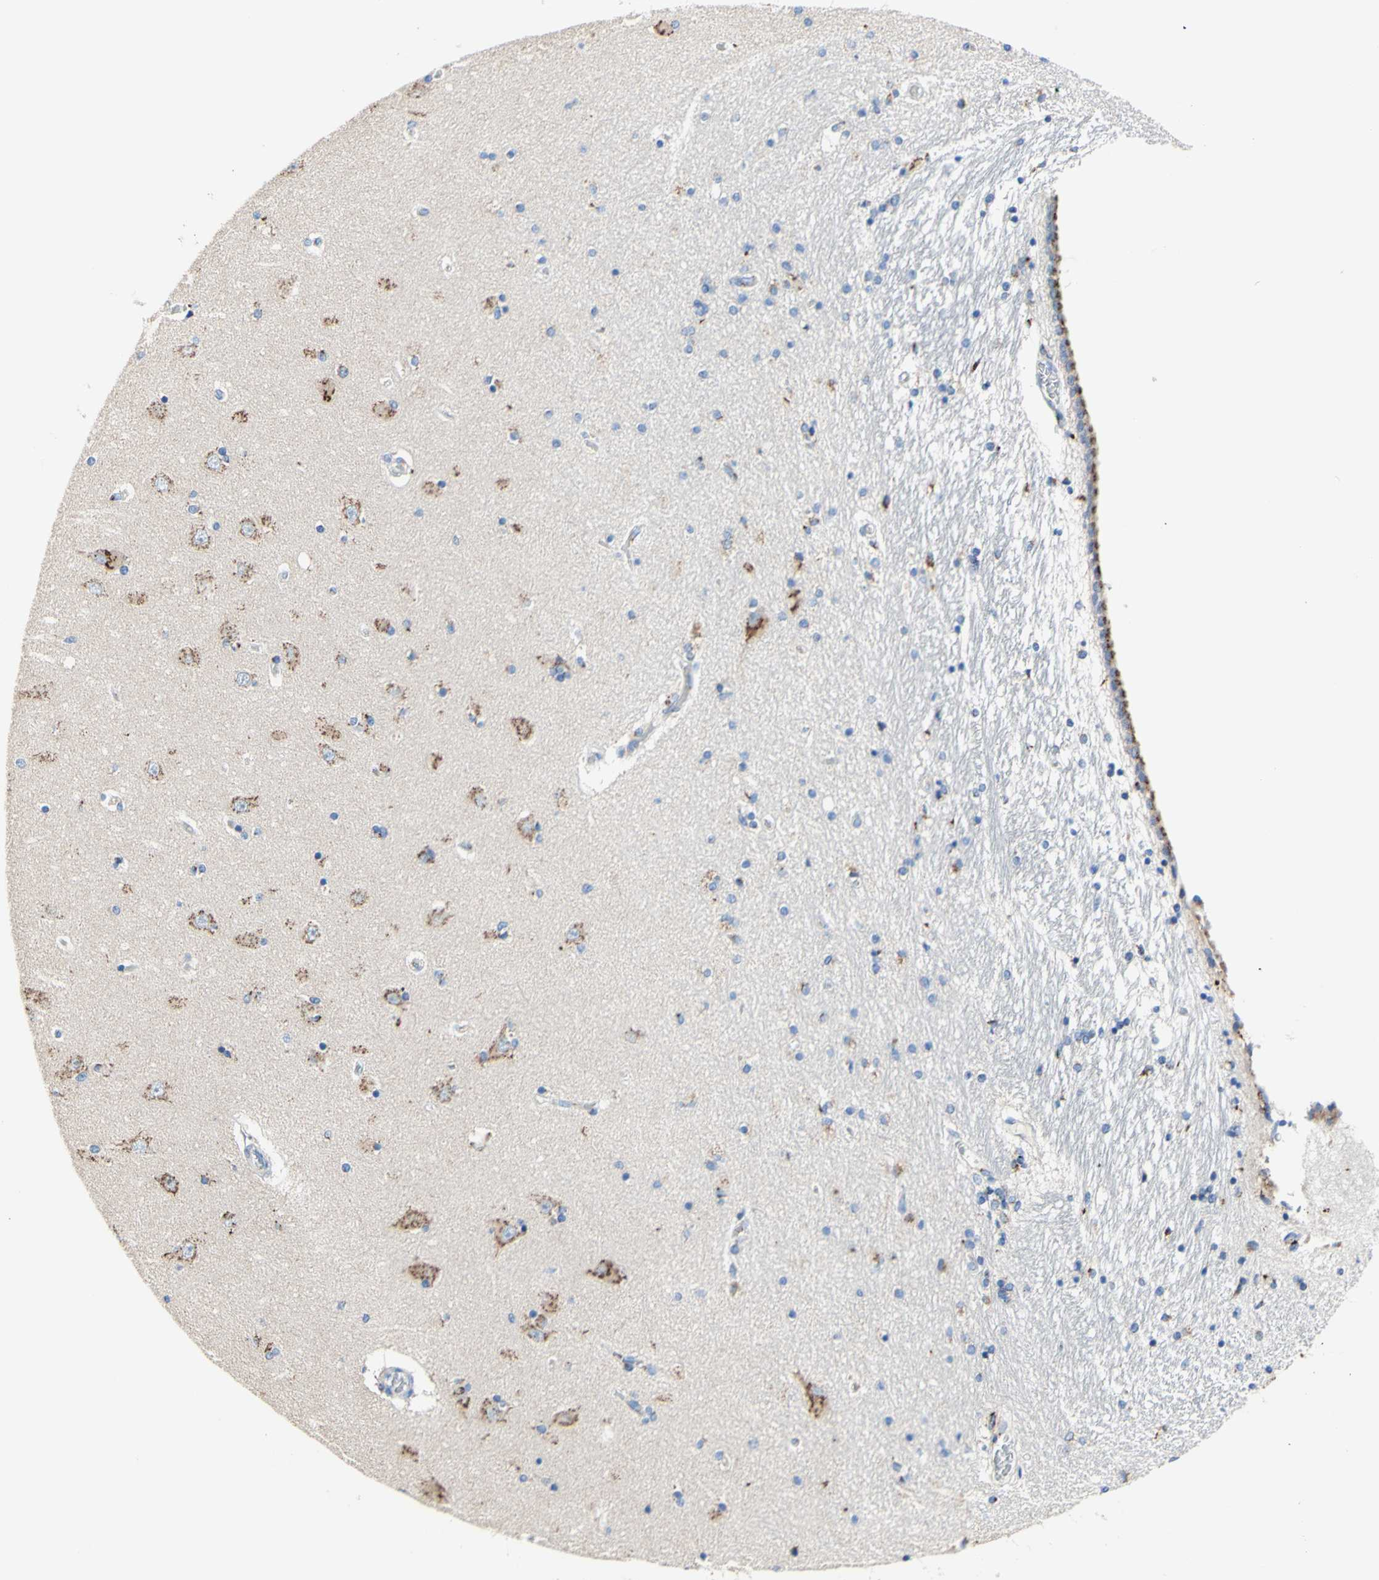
{"staining": {"intensity": "weak", "quantity": "<25%", "location": "cytoplasmic/membranous"}, "tissue": "hippocampus", "cell_type": "Glial cells", "image_type": "normal", "snomed": [{"axis": "morphology", "description": "Normal tissue, NOS"}, {"axis": "topography", "description": "Hippocampus"}], "caption": "High power microscopy histopathology image of an immunohistochemistry (IHC) photomicrograph of normal hippocampus, revealing no significant staining in glial cells. (Brightfield microscopy of DAB immunohistochemistry (IHC) at high magnification).", "gene": "GALNT2", "patient": {"sex": "female", "age": 54}}